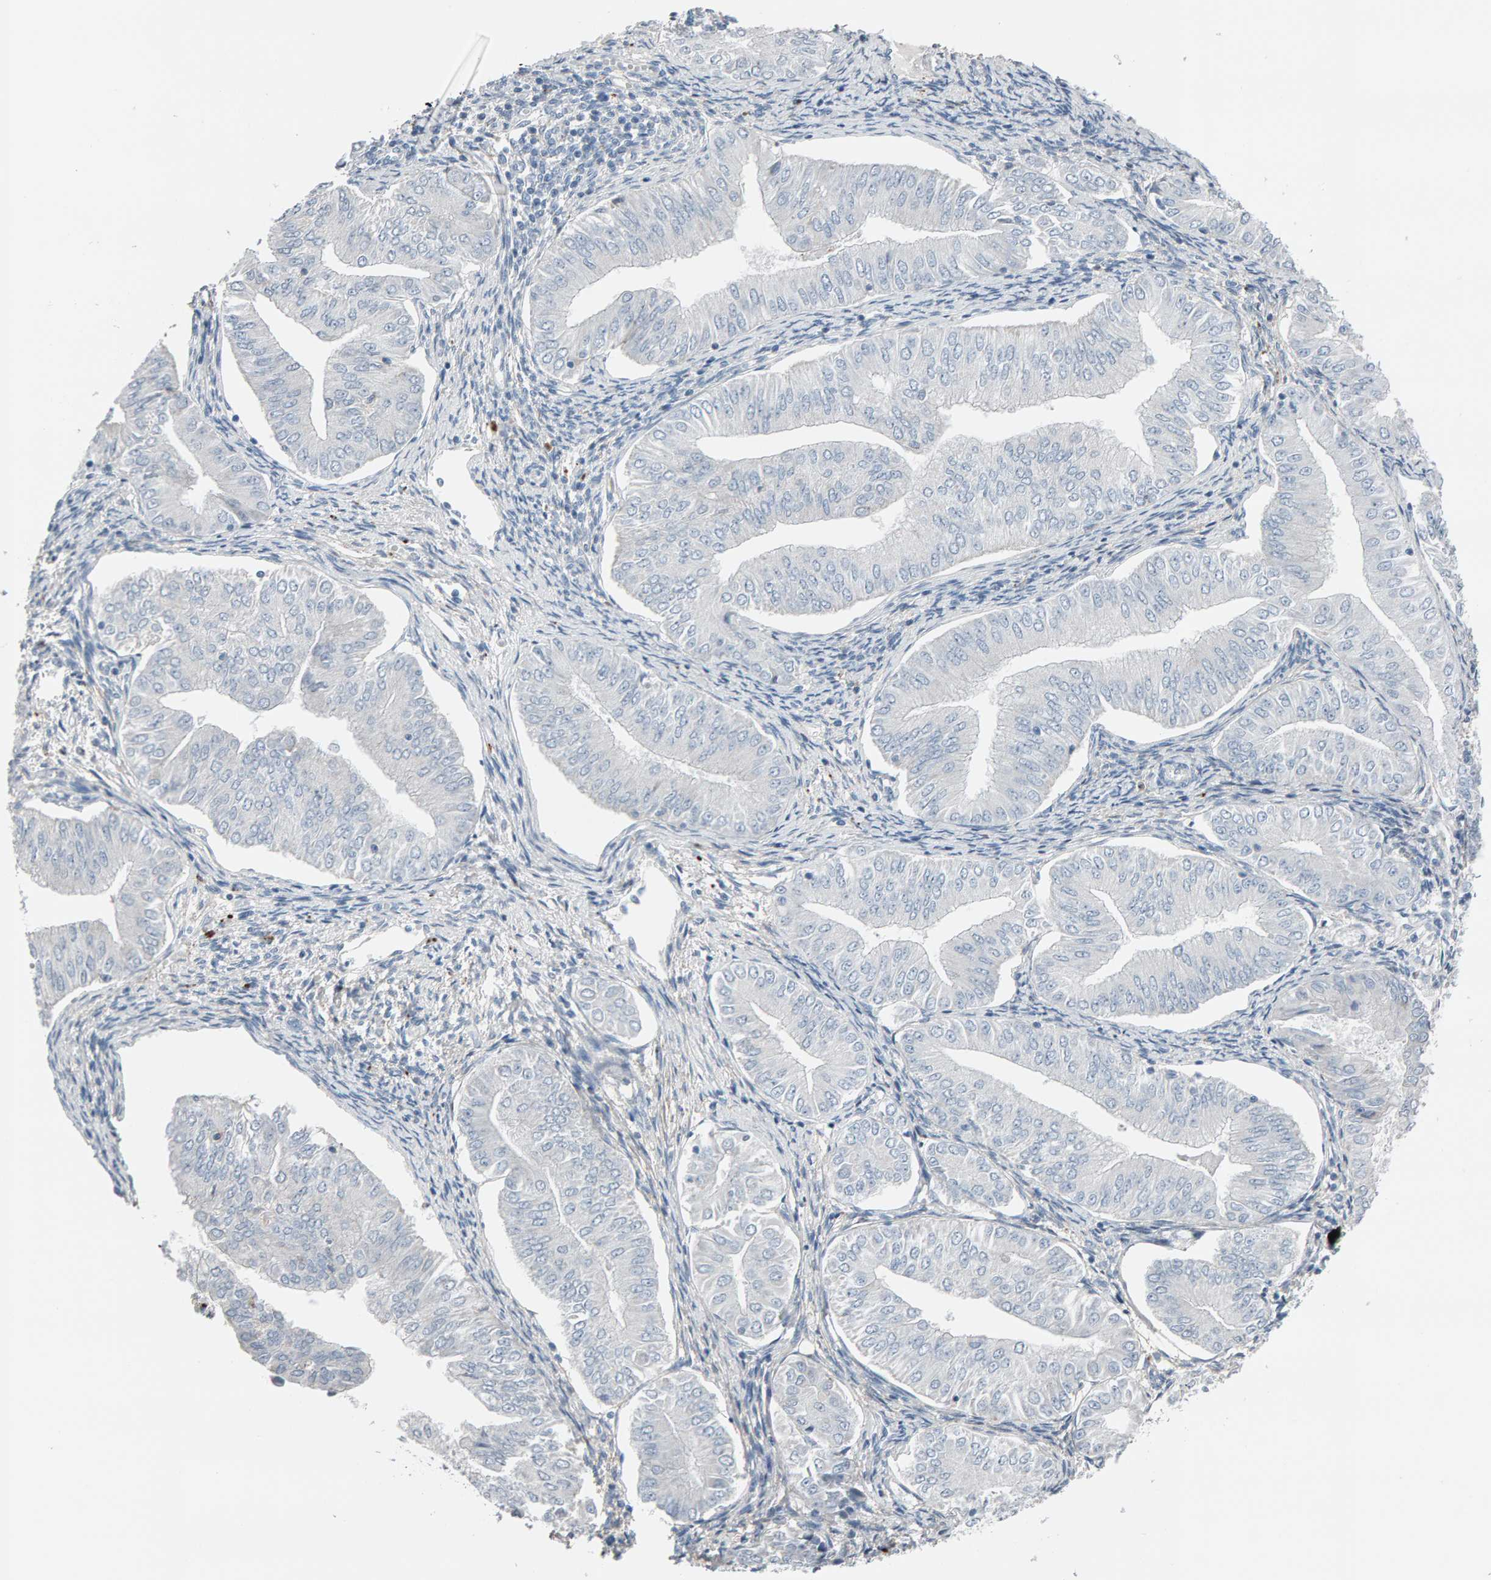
{"staining": {"intensity": "negative", "quantity": "none", "location": "none"}, "tissue": "endometrial cancer", "cell_type": "Tumor cells", "image_type": "cancer", "snomed": [{"axis": "morphology", "description": "Normal tissue, NOS"}, {"axis": "morphology", "description": "Adenocarcinoma, NOS"}, {"axis": "topography", "description": "Endometrium"}], "caption": "The IHC image has no significant positivity in tumor cells of endometrial cancer tissue. (DAB (3,3'-diaminobenzidine) immunohistochemistry with hematoxylin counter stain).", "gene": "IPPK", "patient": {"sex": "female", "age": 53}}